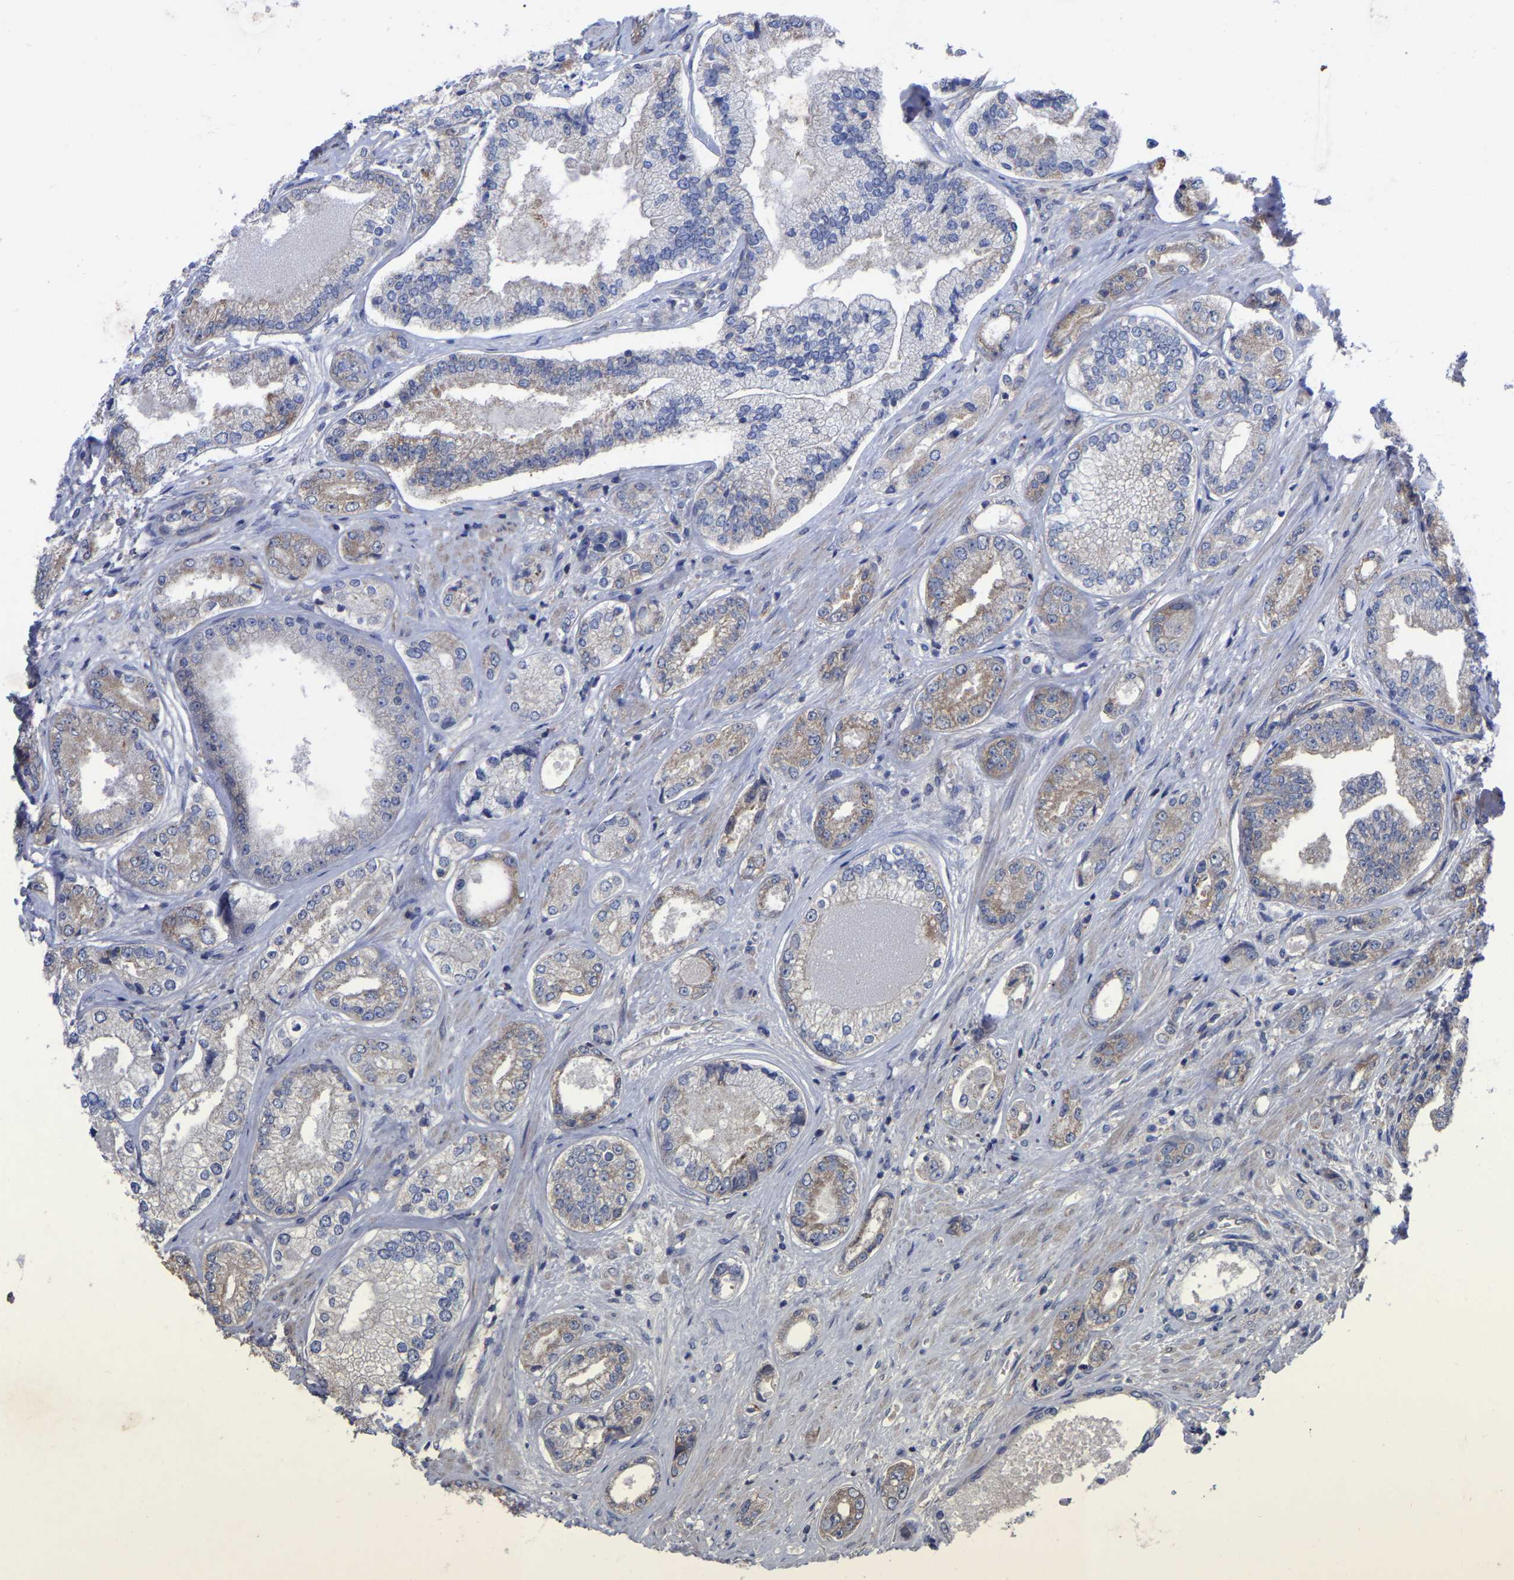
{"staining": {"intensity": "weak", "quantity": "<25%", "location": "cytoplasmic/membranous"}, "tissue": "prostate cancer", "cell_type": "Tumor cells", "image_type": "cancer", "snomed": [{"axis": "morphology", "description": "Adenocarcinoma, High grade"}, {"axis": "topography", "description": "Prostate"}], "caption": "An IHC histopathology image of prostate cancer (high-grade adenocarcinoma) is shown. There is no staining in tumor cells of prostate cancer (high-grade adenocarcinoma).", "gene": "TCP1", "patient": {"sex": "male", "age": 61}}